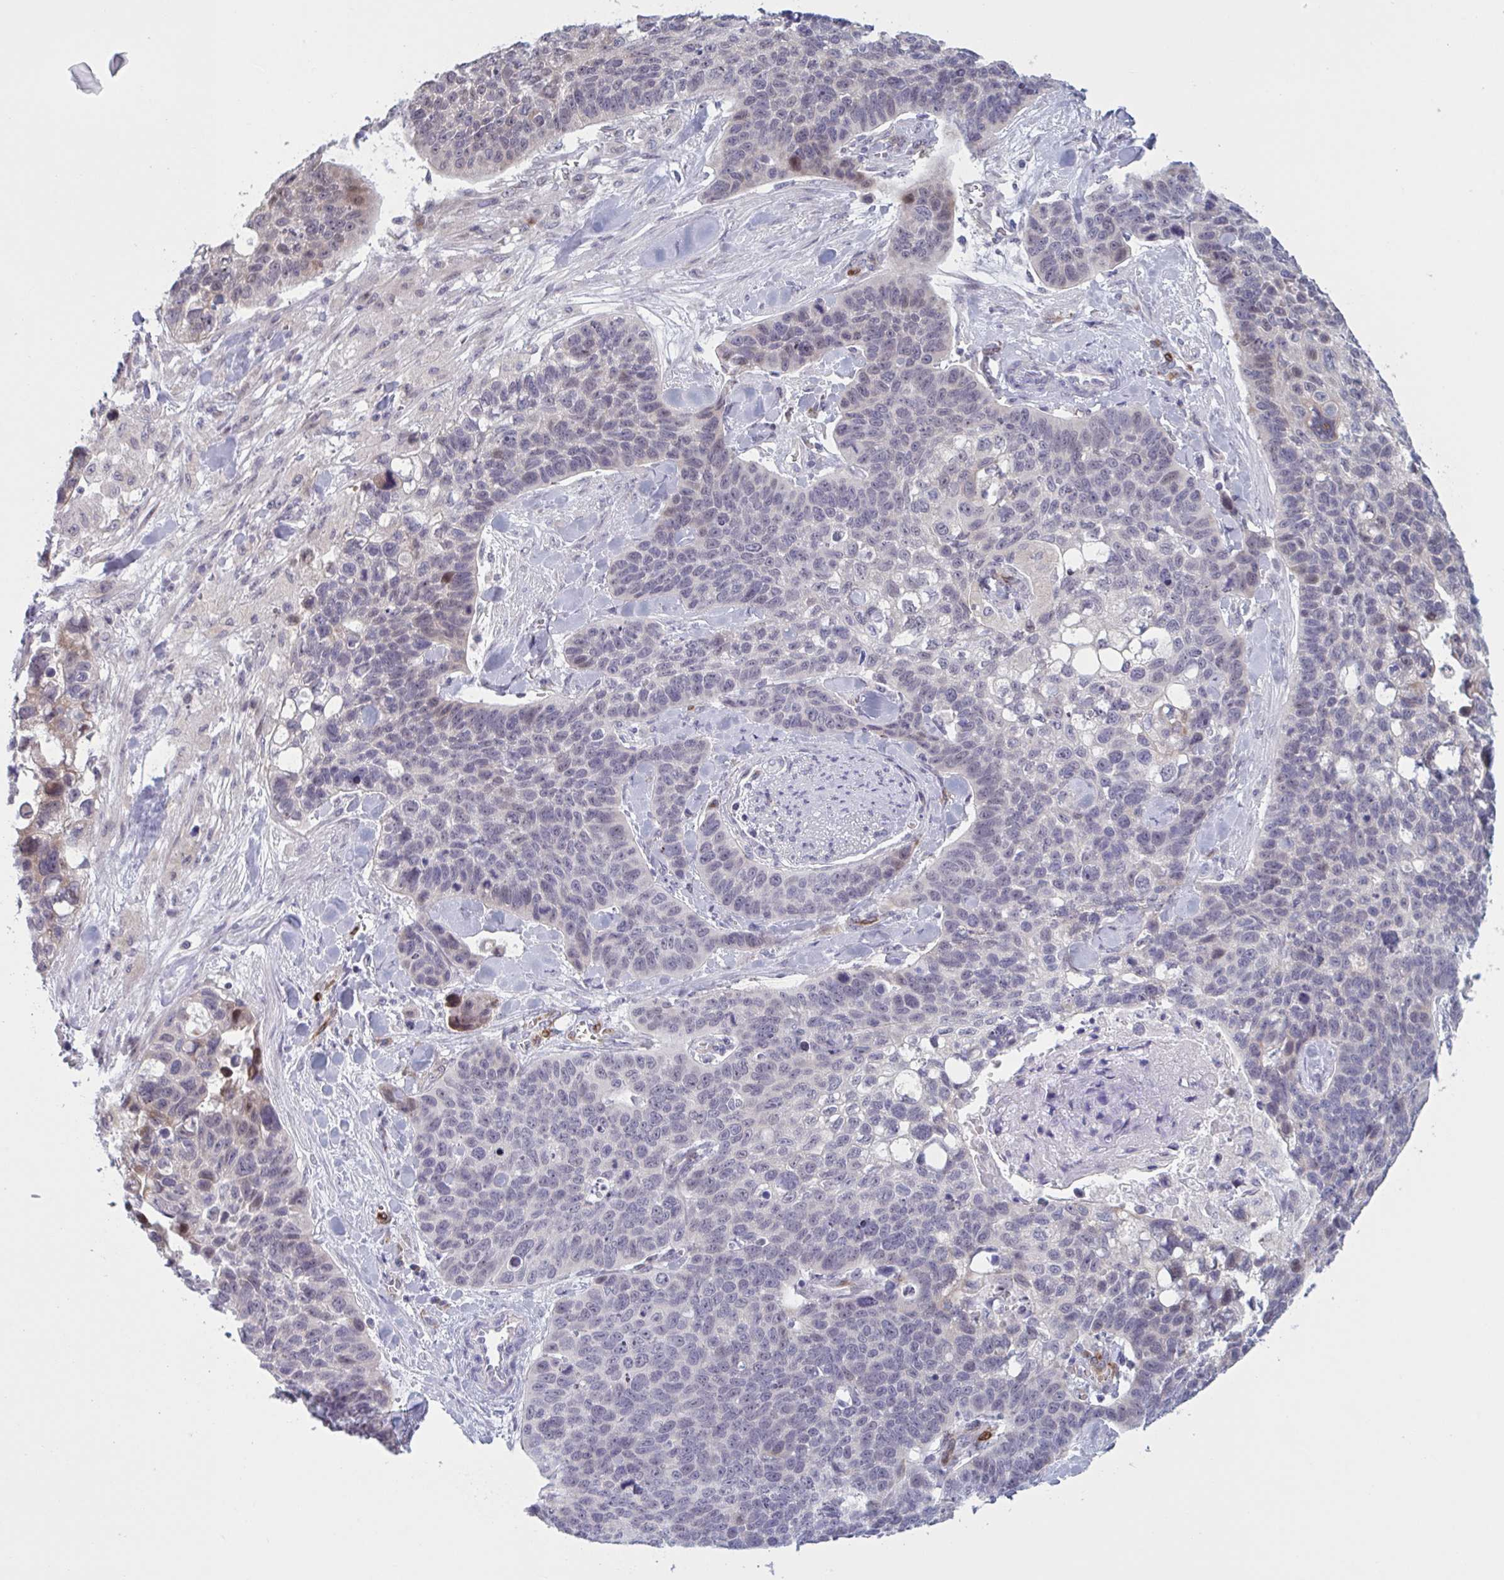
{"staining": {"intensity": "weak", "quantity": "<25%", "location": "cytoplasmic/membranous,nuclear"}, "tissue": "lung cancer", "cell_type": "Tumor cells", "image_type": "cancer", "snomed": [{"axis": "morphology", "description": "Squamous cell carcinoma, NOS"}, {"axis": "topography", "description": "Lung"}], "caption": "IHC histopathology image of human squamous cell carcinoma (lung) stained for a protein (brown), which exhibits no expression in tumor cells.", "gene": "HSD11B2", "patient": {"sex": "male", "age": 62}}